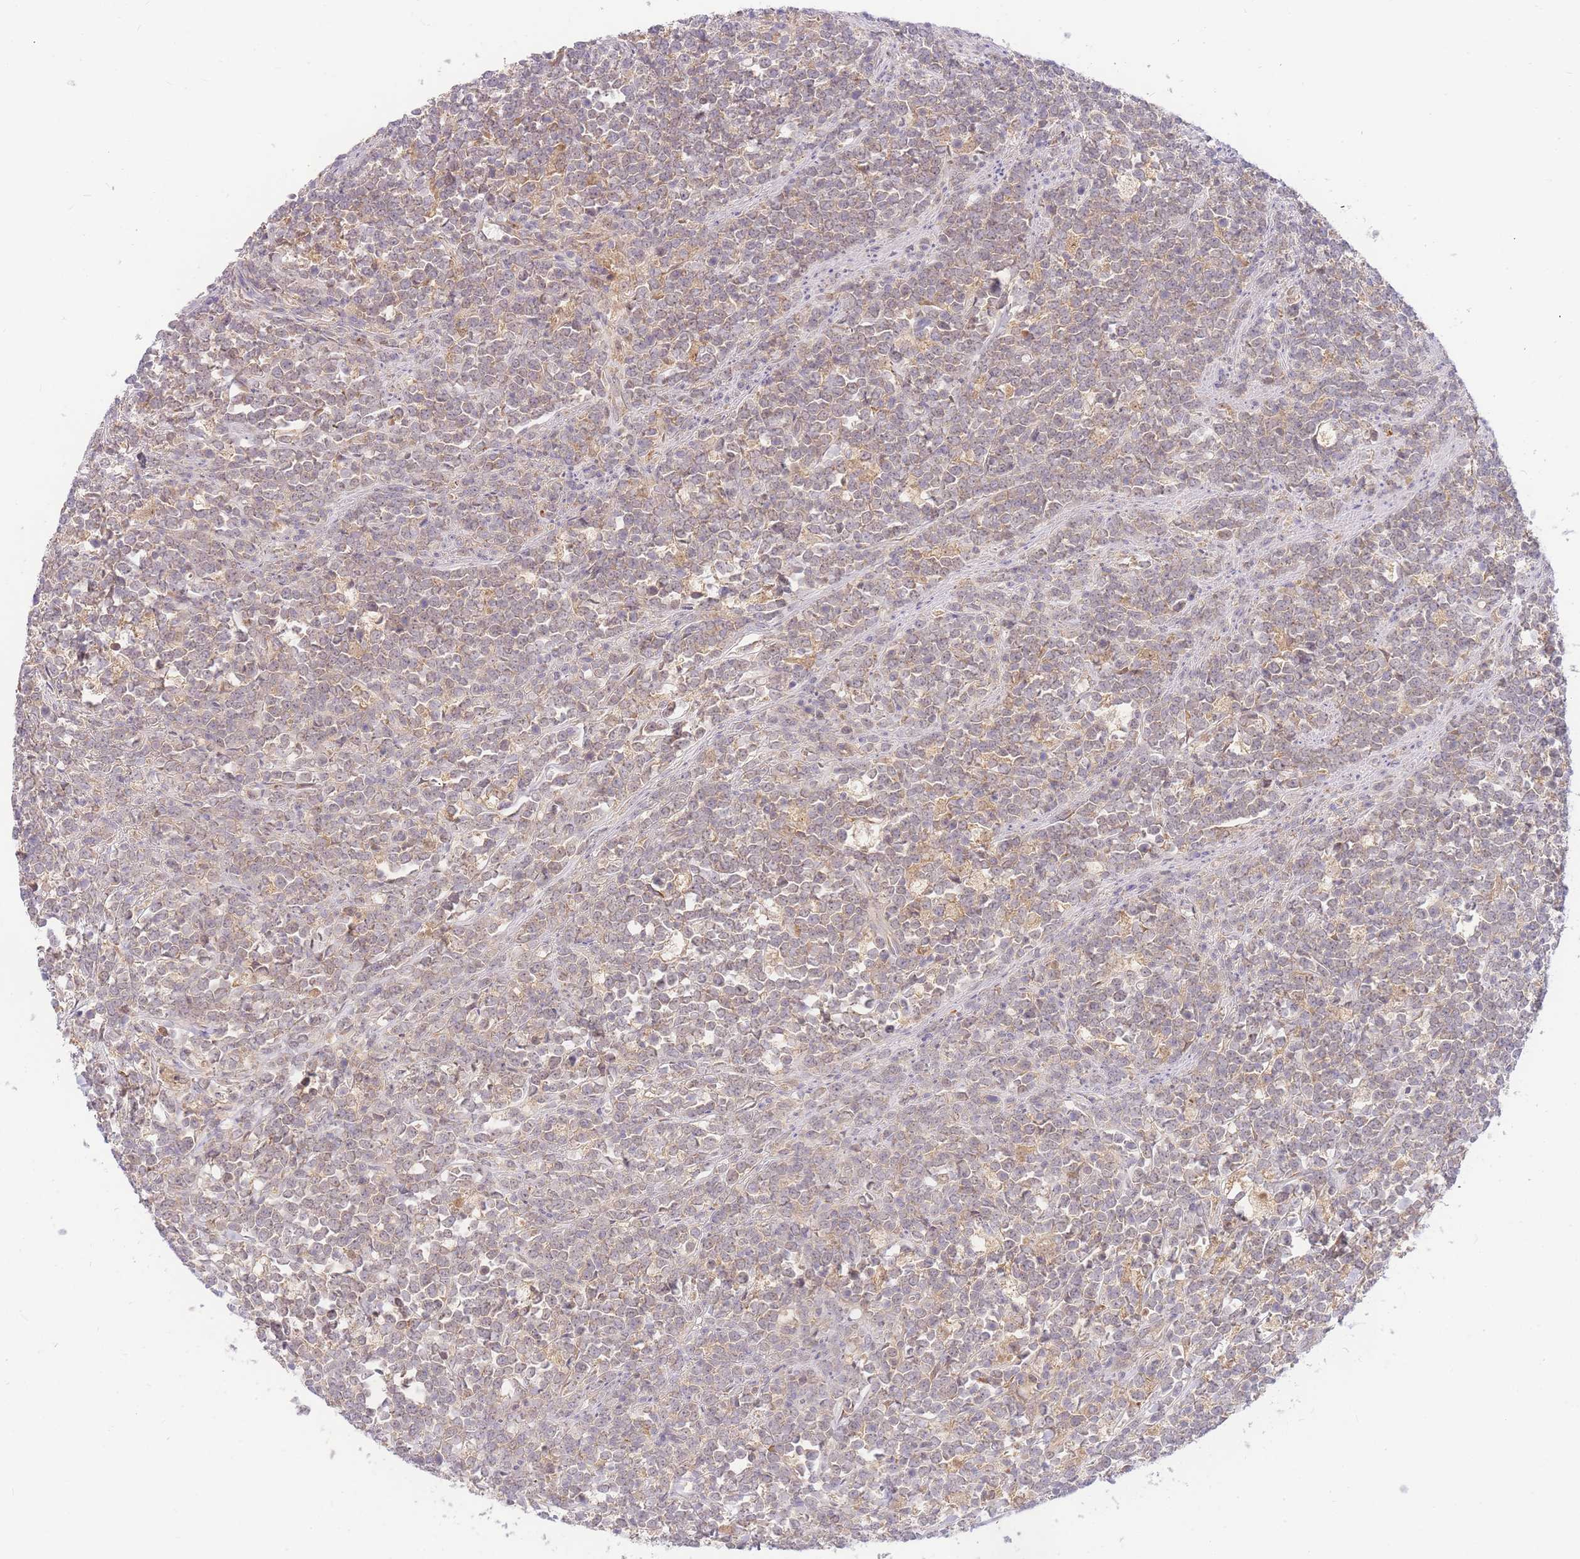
{"staining": {"intensity": "weak", "quantity": "25%-75%", "location": "cytoplasmic/membranous"}, "tissue": "lymphoma", "cell_type": "Tumor cells", "image_type": "cancer", "snomed": [{"axis": "morphology", "description": "Malignant lymphoma, non-Hodgkin's type, High grade"}, {"axis": "topography", "description": "Small intestine"}, {"axis": "topography", "description": "Colon"}], "caption": "A high-resolution photomicrograph shows immunohistochemistry (IHC) staining of high-grade malignant lymphoma, non-Hodgkin's type, which shows weak cytoplasmic/membranous positivity in approximately 25%-75% of tumor cells.", "gene": "ZNF577", "patient": {"sex": "male", "age": 8}}